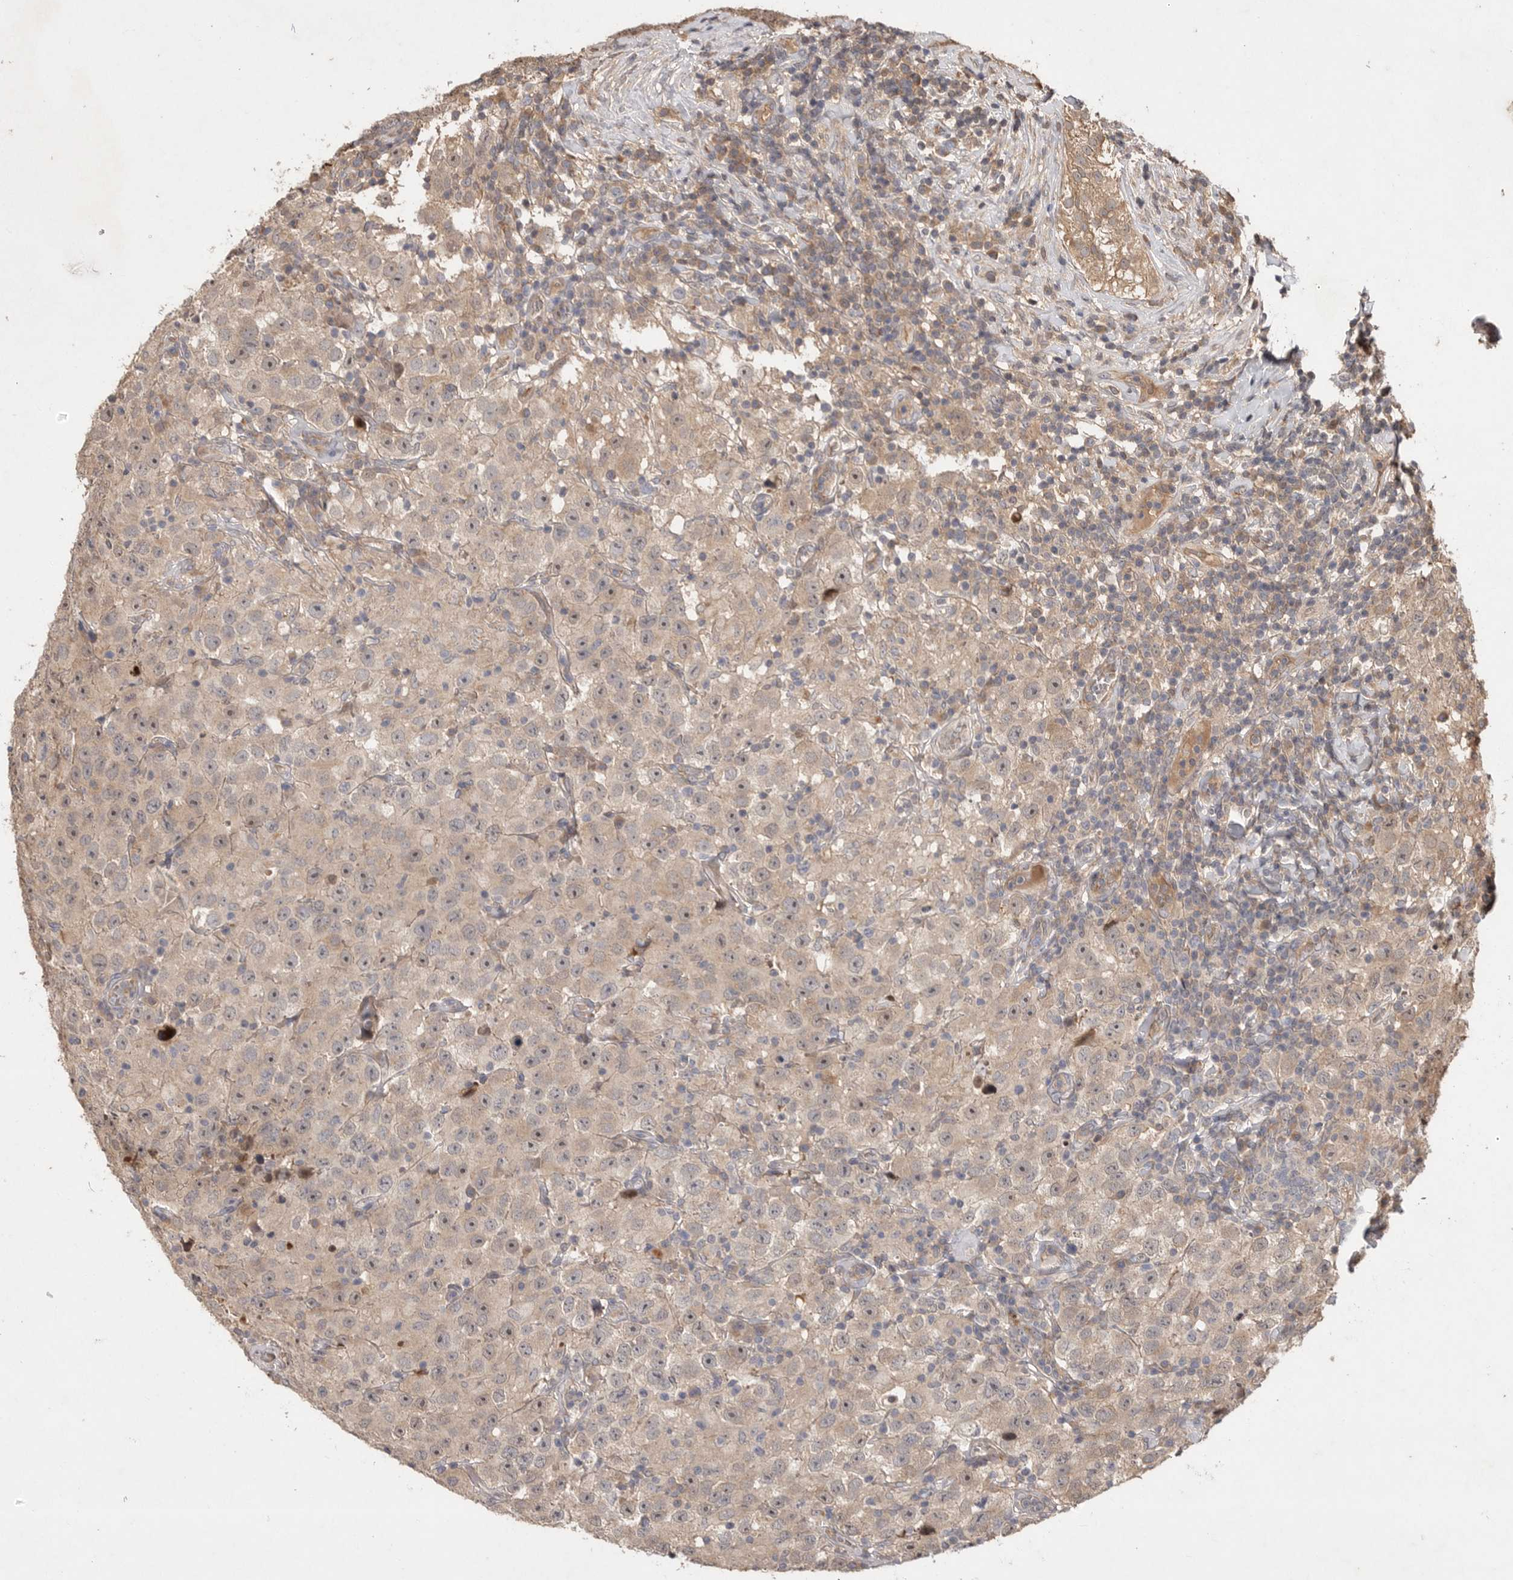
{"staining": {"intensity": "weak", "quantity": "25%-75%", "location": "cytoplasmic/membranous"}, "tissue": "testis cancer", "cell_type": "Tumor cells", "image_type": "cancer", "snomed": [{"axis": "morphology", "description": "Seminoma, NOS"}, {"axis": "topography", "description": "Testis"}], "caption": "High-magnification brightfield microscopy of testis cancer (seminoma) stained with DAB (3,3'-diaminobenzidine) (brown) and counterstained with hematoxylin (blue). tumor cells exhibit weak cytoplasmic/membranous staining is identified in approximately25%-75% of cells.", "gene": "VN1R4", "patient": {"sex": "male", "age": 41}}